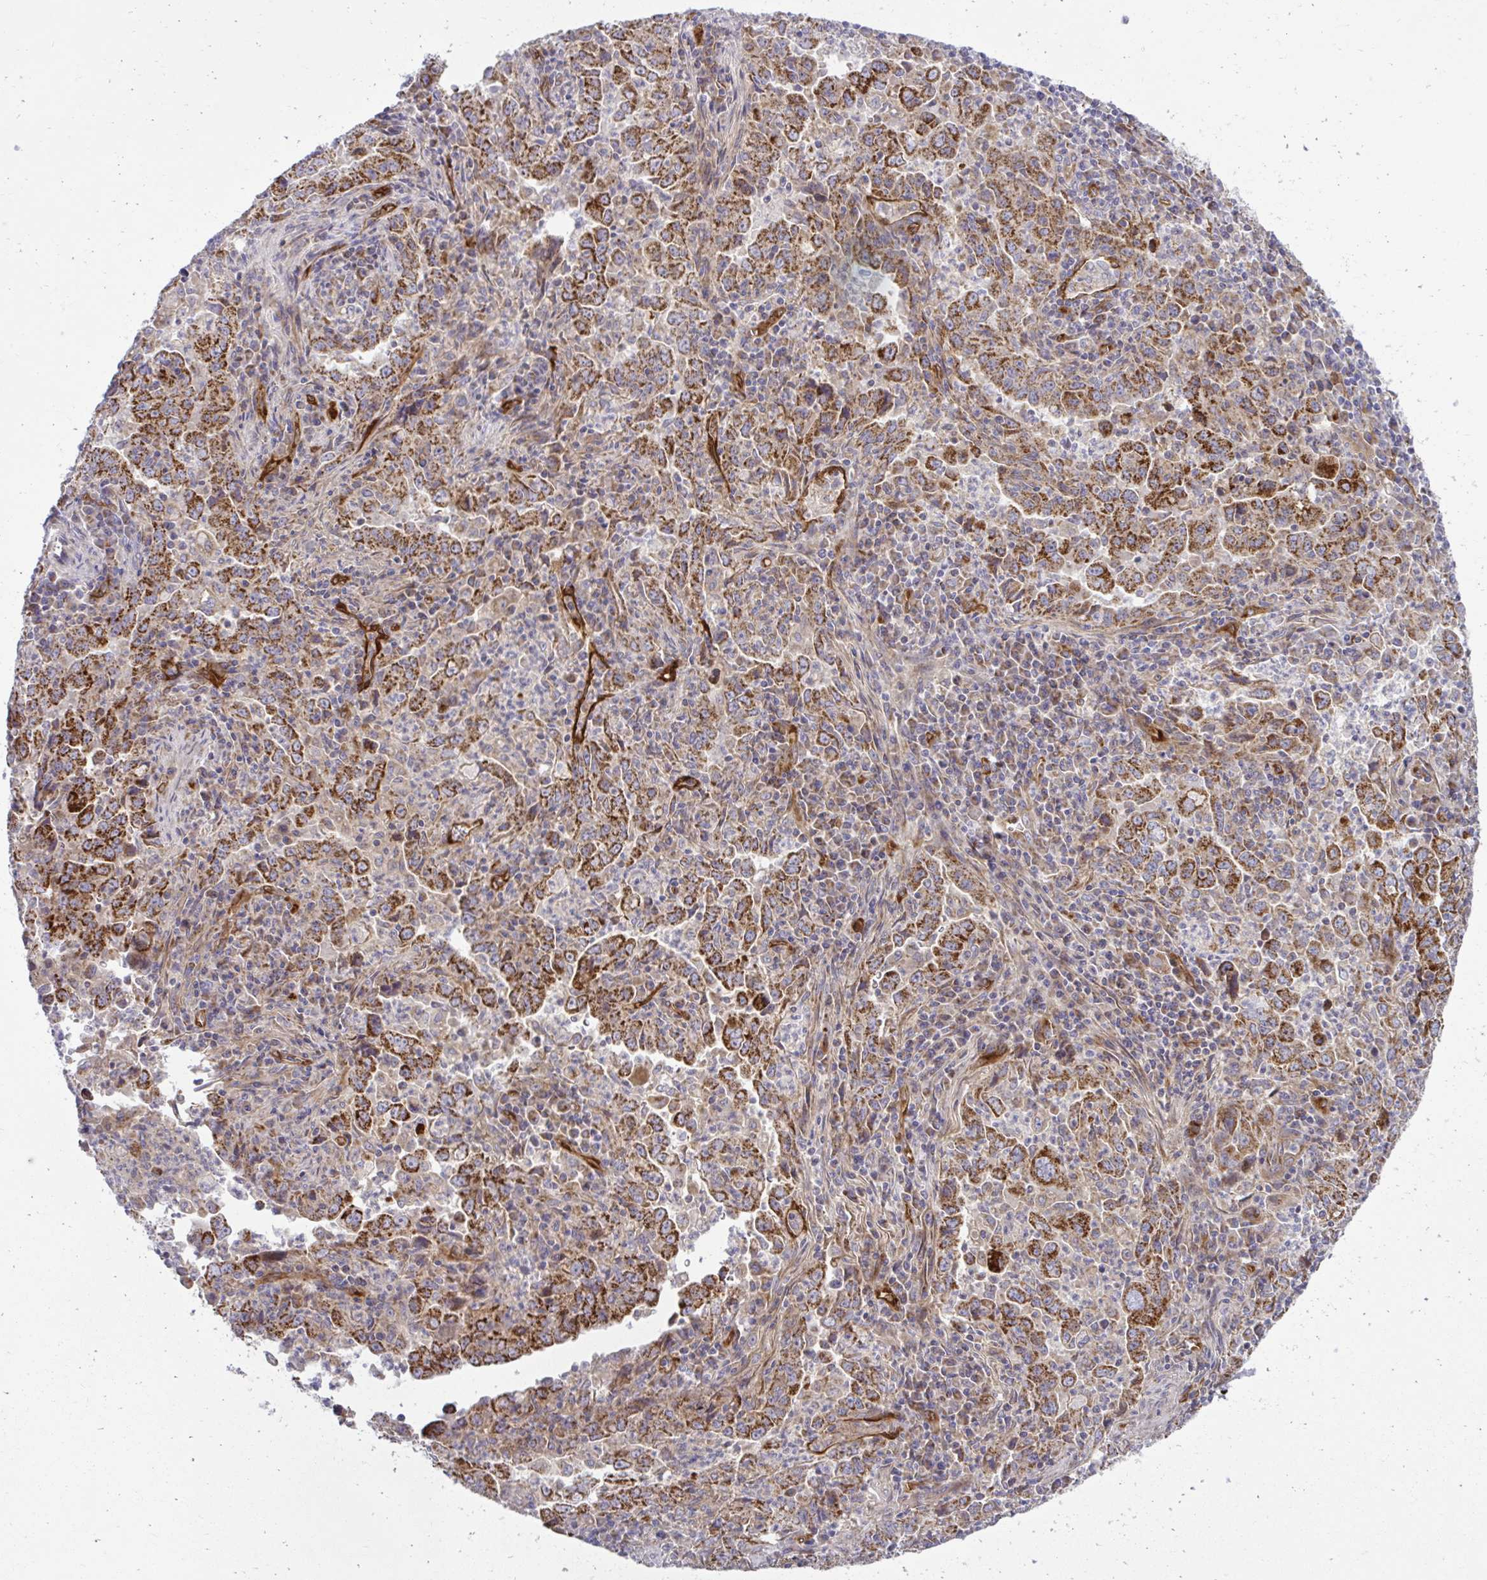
{"staining": {"intensity": "strong", "quantity": ">75%", "location": "cytoplasmic/membranous"}, "tissue": "lung cancer", "cell_type": "Tumor cells", "image_type": "cancer", "snomed": [{"axis": "morphology", "description": "Adenocarcinoma, NOS"}, {"axis": "topography", "description": "Lung"}], "caption": "Immunohistochemical staining of lung adenocarcinoma demonstrates high levels of strong cytoplasmic/membranous positivity in approximately >75% of tumor cells.", "gene": "LIMS1", "patient": {"sex": "male", "age": 67}}